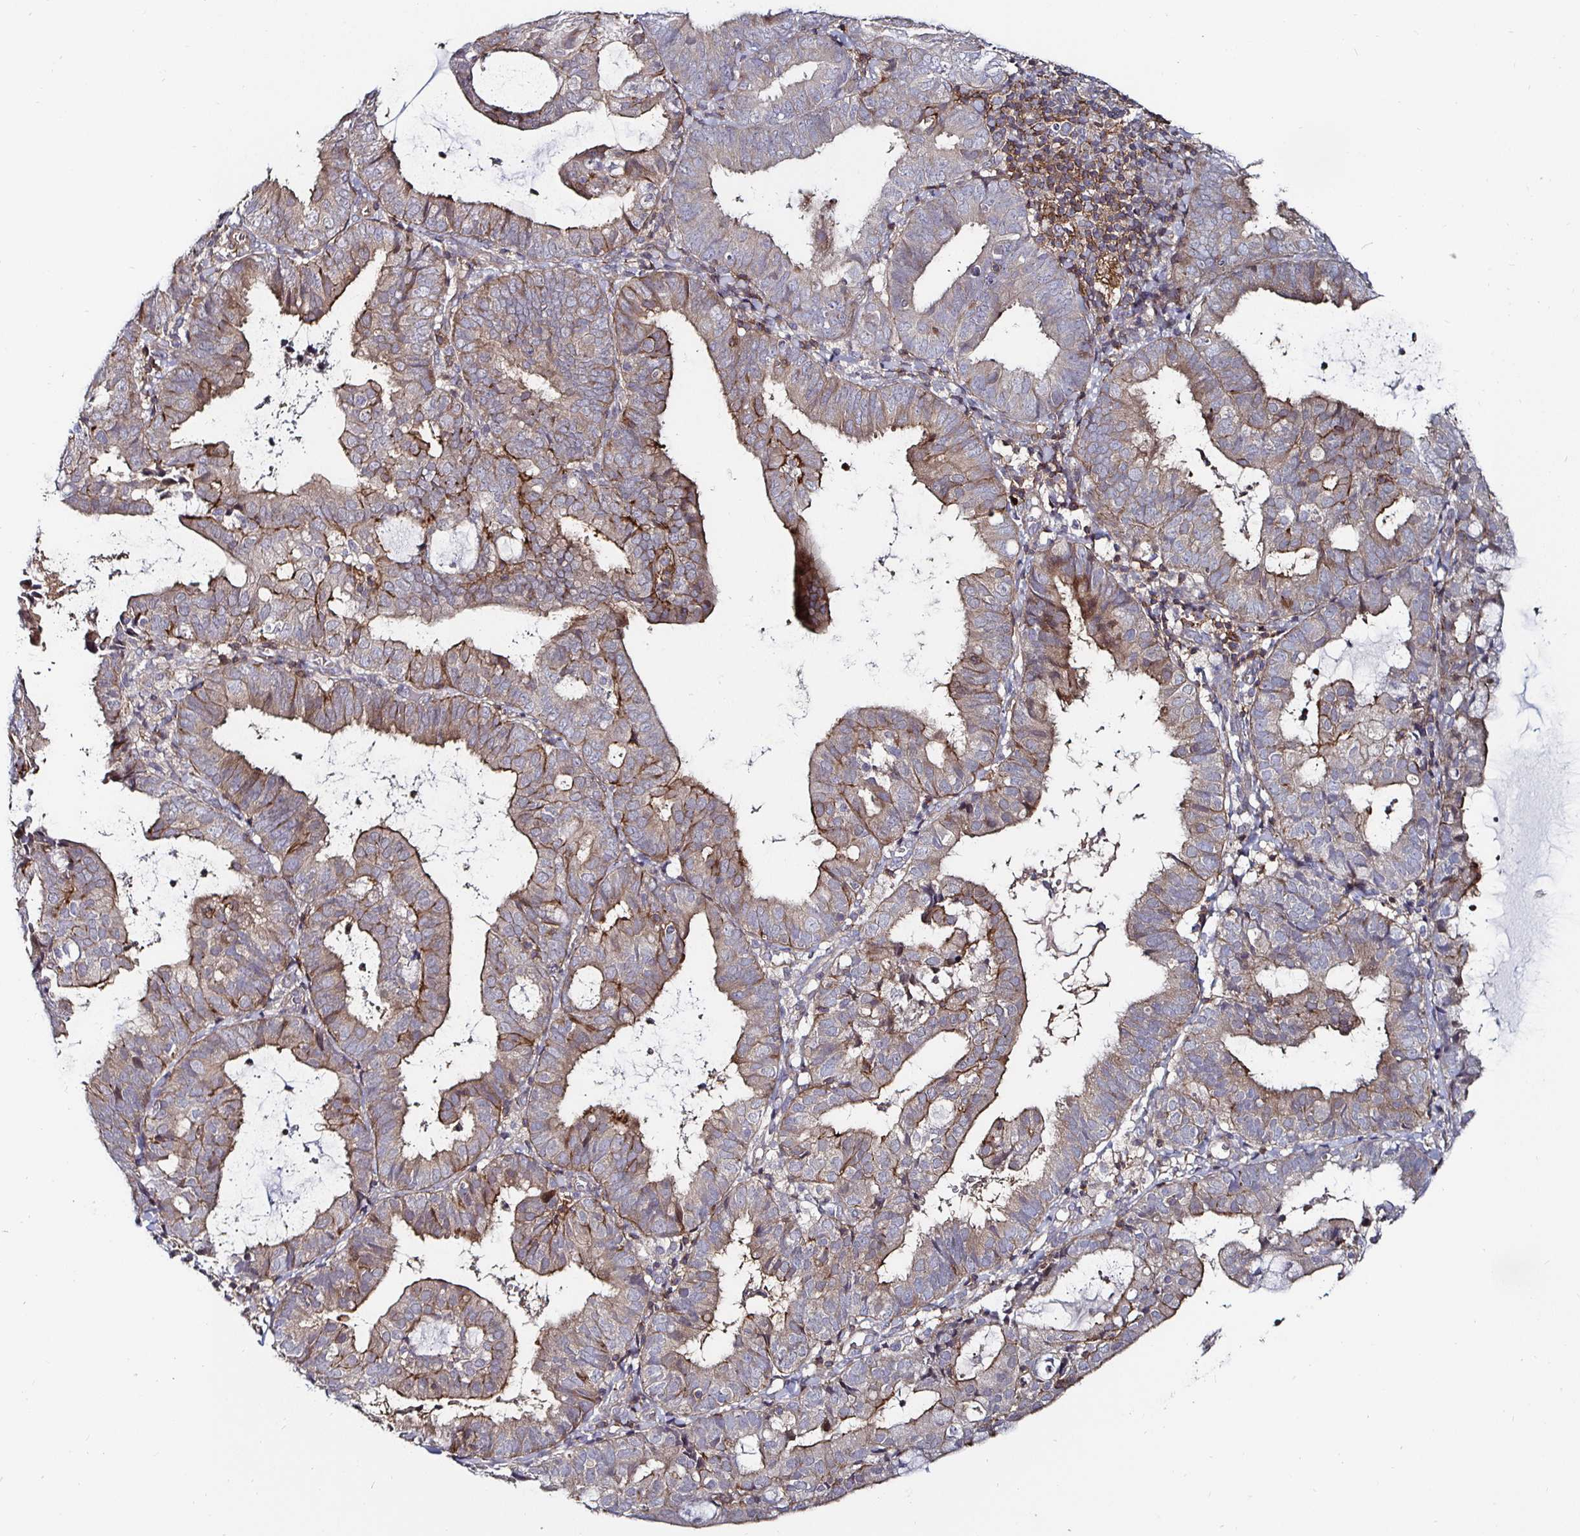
{"staining": {"intensity": "weak", "quantity": "25%-75%", "location": "cytoplasmic/membranous"}, "tissue": "endometrial cancer", "cell_type": "Tumor cells", "image_type": "cancer", "snomed": [{"axis": "morphology", "description": "Adenocarcinoma, NOS"}, {"axis": "topography", "description": "Endometrium"}], "caption": "Protein staining by IHC displays weak cytoplasmic/membranous positivity in approximately 25%-75% of tumor cells in adenocarcinoma (endometrial).", "gene": "GJA4", "patient": {"sex": "female", "age": 80}}